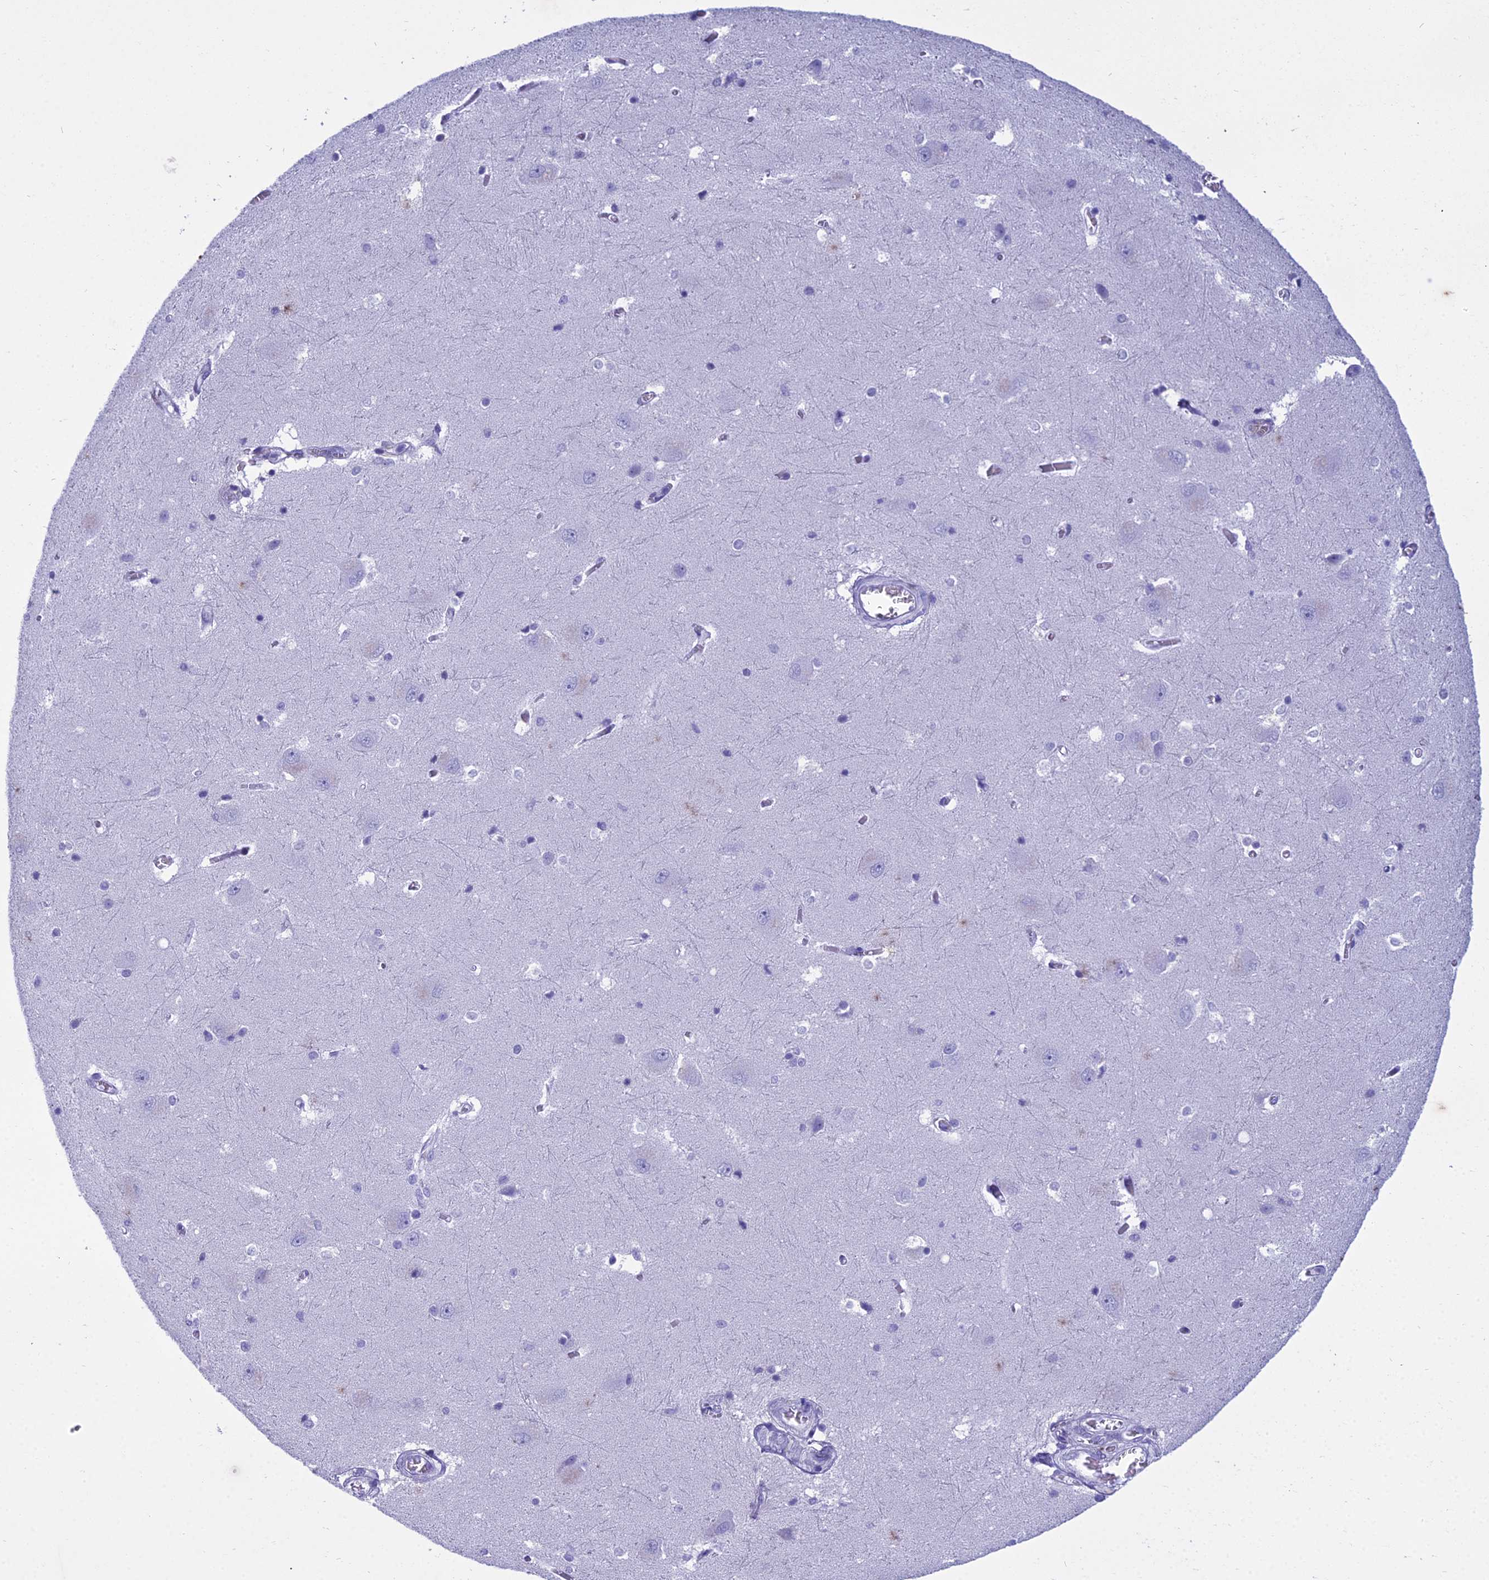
{"staining": {"intensity": "negative", "quantity": "none", "location": "none"}, "tissue": "caudate", "cell_type": "Glial cells", "image_type": "normal", "snomed": [{"axis": "morphology", "description": "Normal tissue, NOS"}, {"axis": "topography", "description": "Lateral ventricle wall"}], "caption": "Human caudate stained for a protein using immunohistochemistry (IHC) displays no staining in glial cells.", "gene": "HMGB4", "patient": {"sex": "male", "age": 37}}